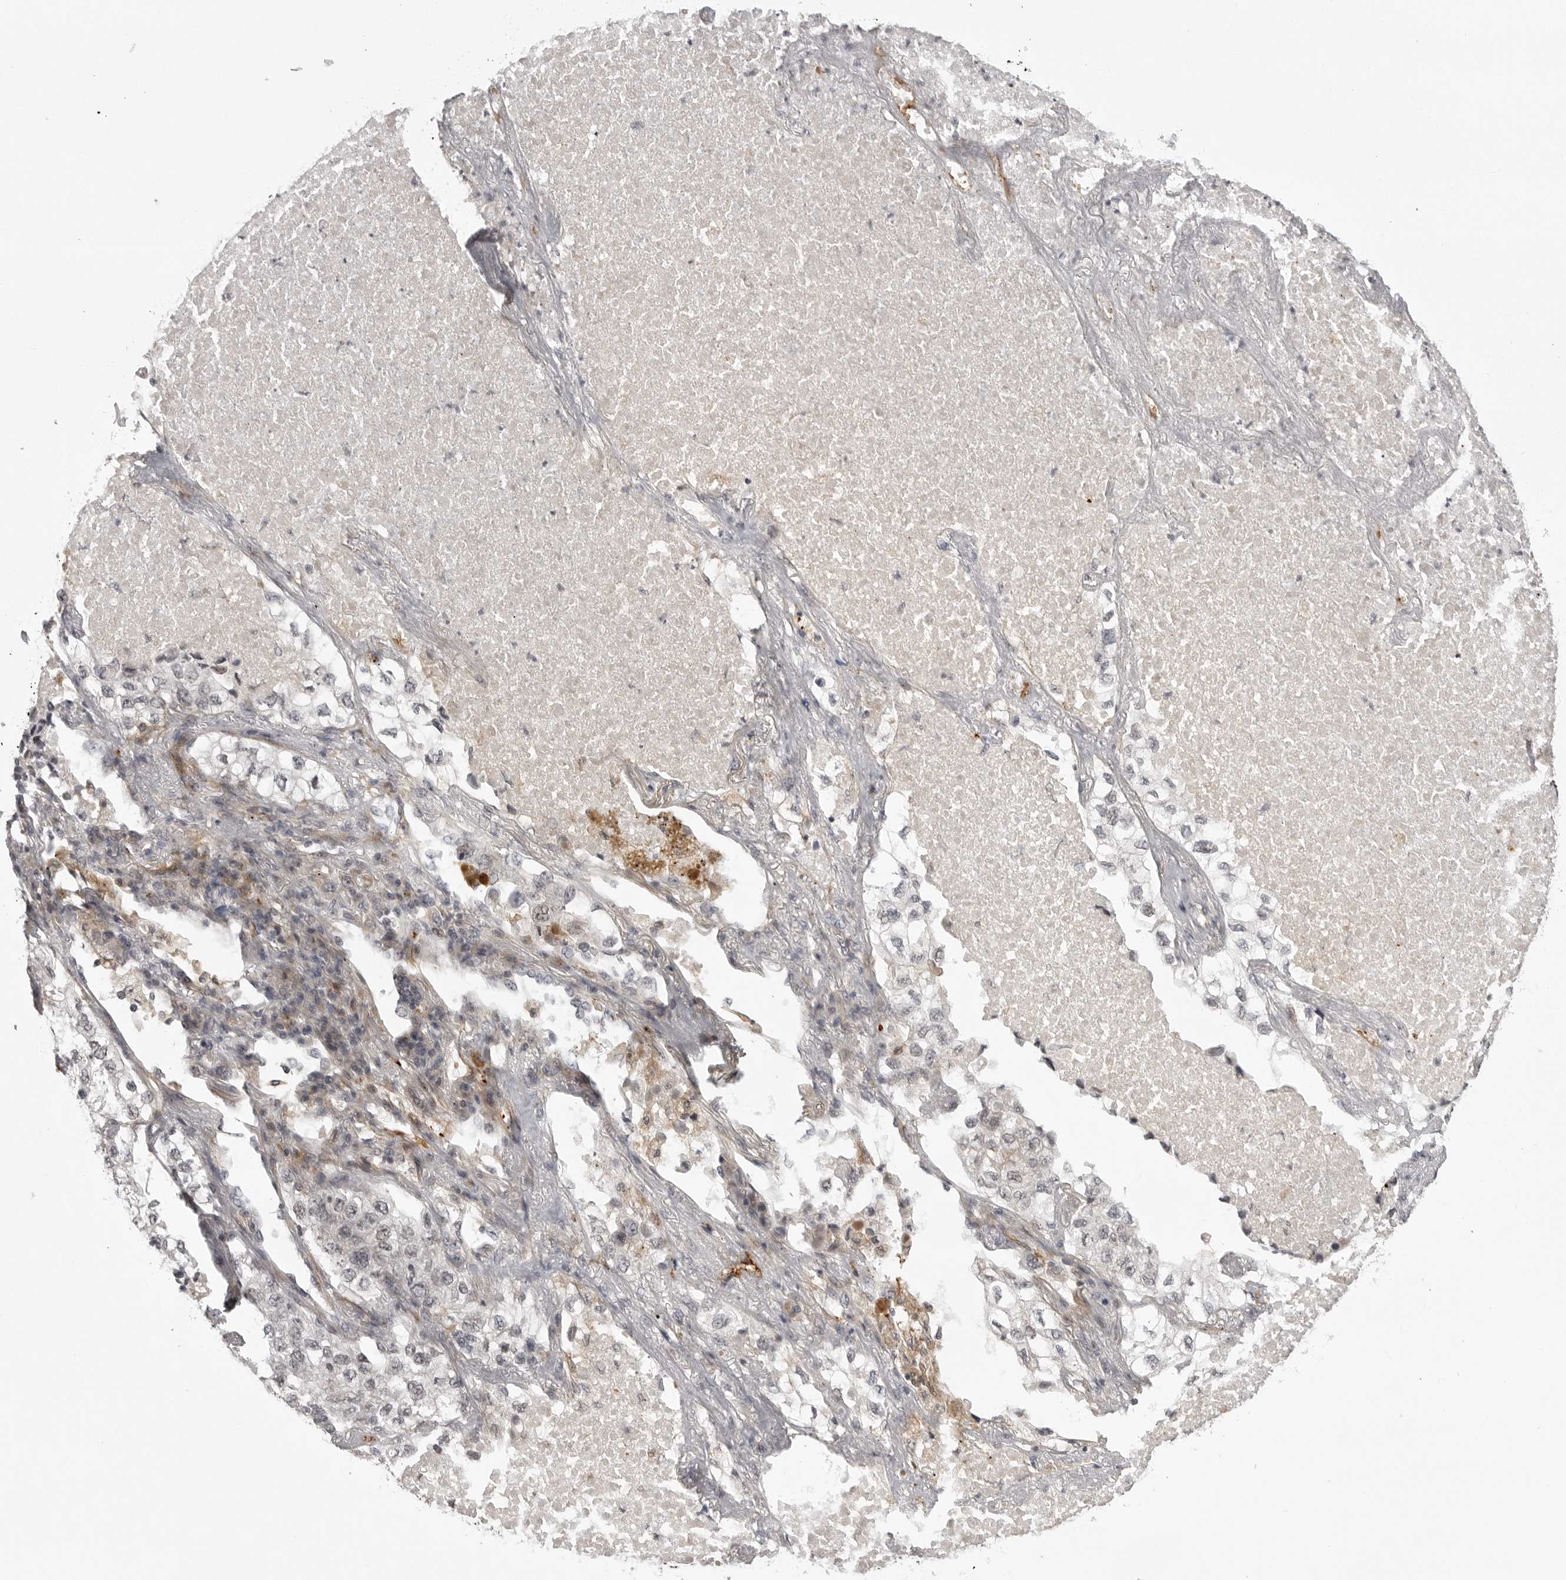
{"staining": {"intensity": "negative", "quantity": "none", "location": "none"}, "tissue": "lung cancer", "cell_type": "Tumor cells", "image_type": "cancer", "snomed": [{"axis": "morphology", "description": "Adenocarcinoma, NOS"}, {"axis": "topography", "description": "Lung"}], "caption": "Image shows no protein expression in tumor cells of lung adenocarcinoma tissue.", "gene": "TUT4", "patient": {"sex": "male", "age": 63}}